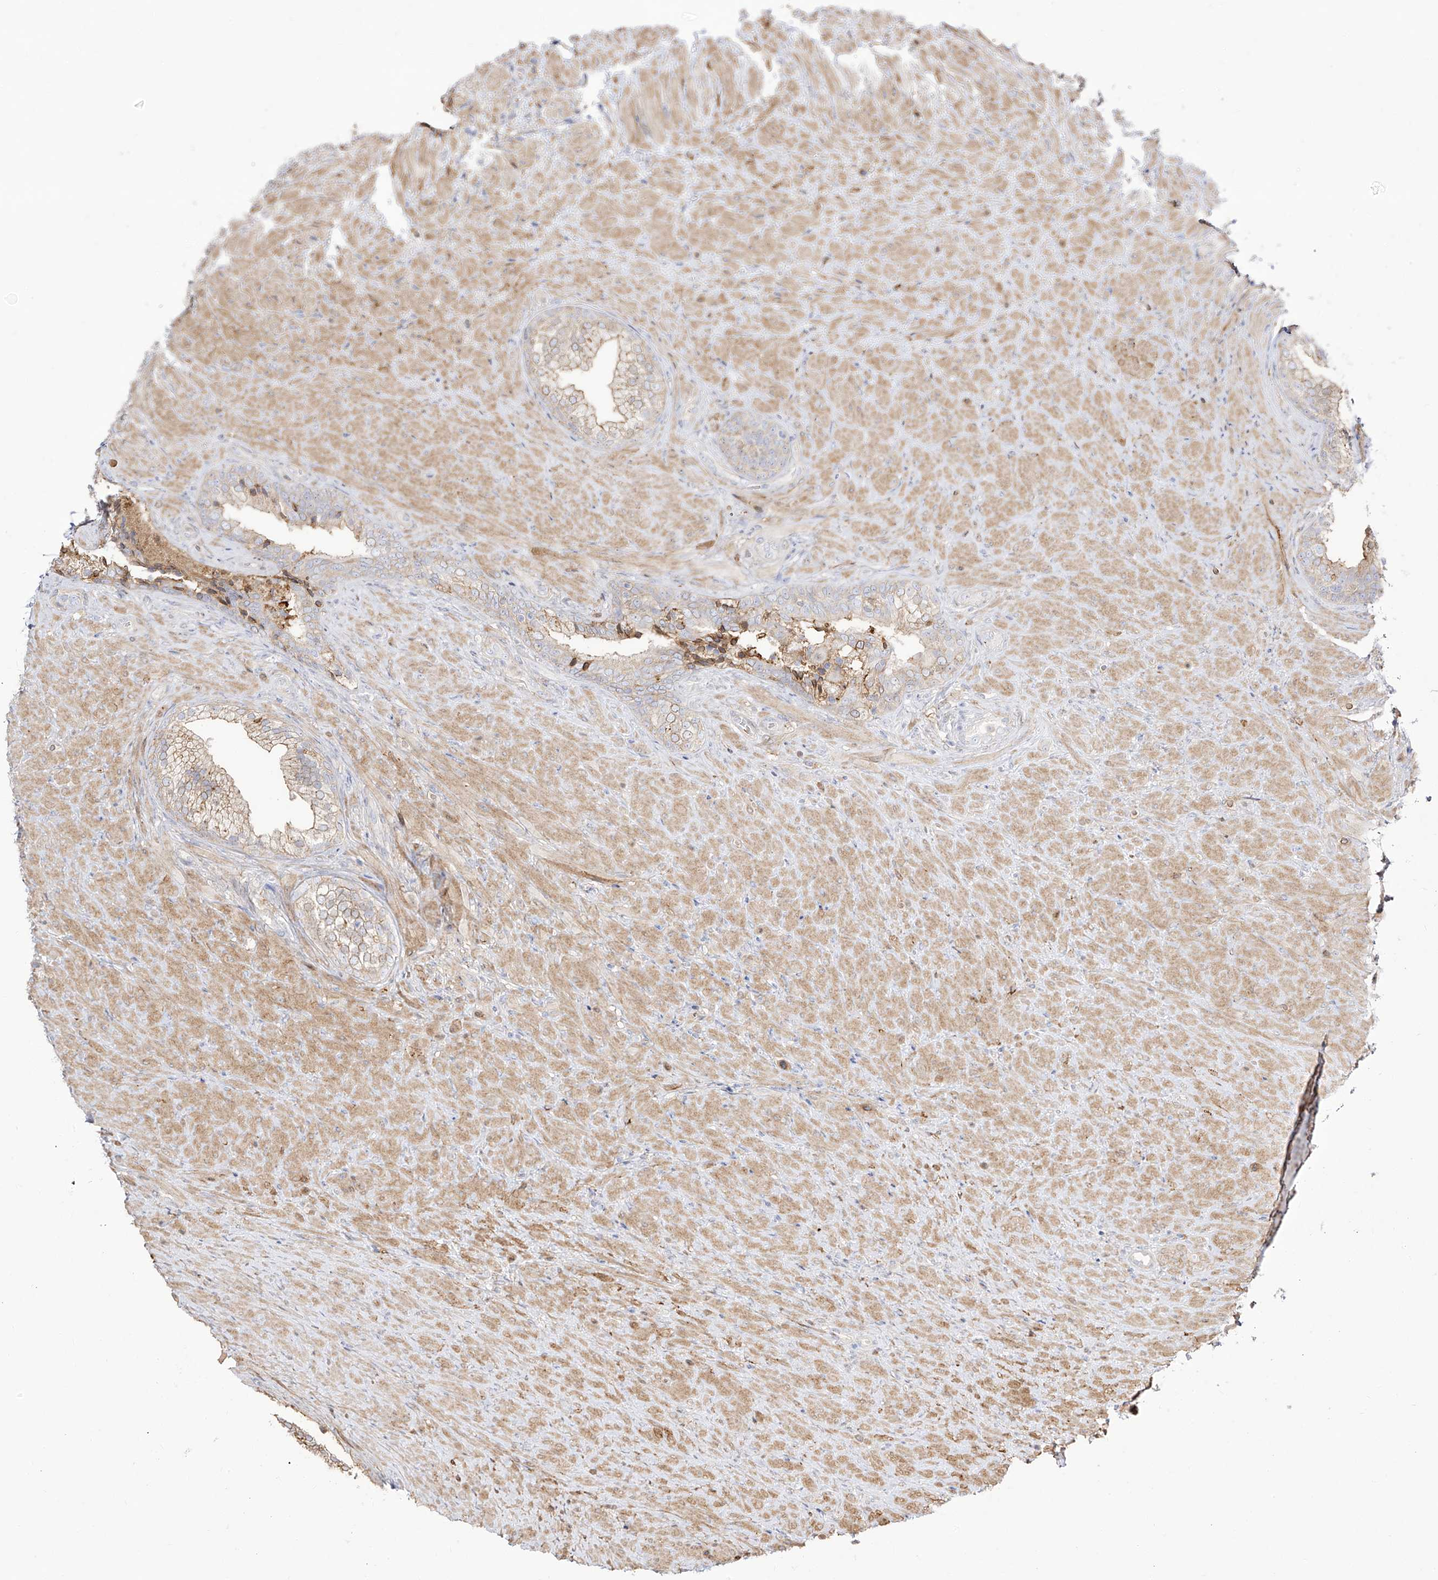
{"staining": {"intensity": "moderate", "quantity": "25%-75%", "location": "cytoplasmic/membranous"}, "tissue": "prostate", "cell_type": "Glandular cells", "image_type": "normal", "snomed": [{"axis": "morphology", "description": "Normal tissue, NOS"}, {"axis": "topography", "description": "Prostate"}], "caption": "Immunohistochemical staining of benign prostate exhibits moderate cytoplasmic/membranous protein expression in approximately 25%-75% of glandular cells.", "gene": "ZGRF1", "patient": {"sex": "male", "age": 76}}